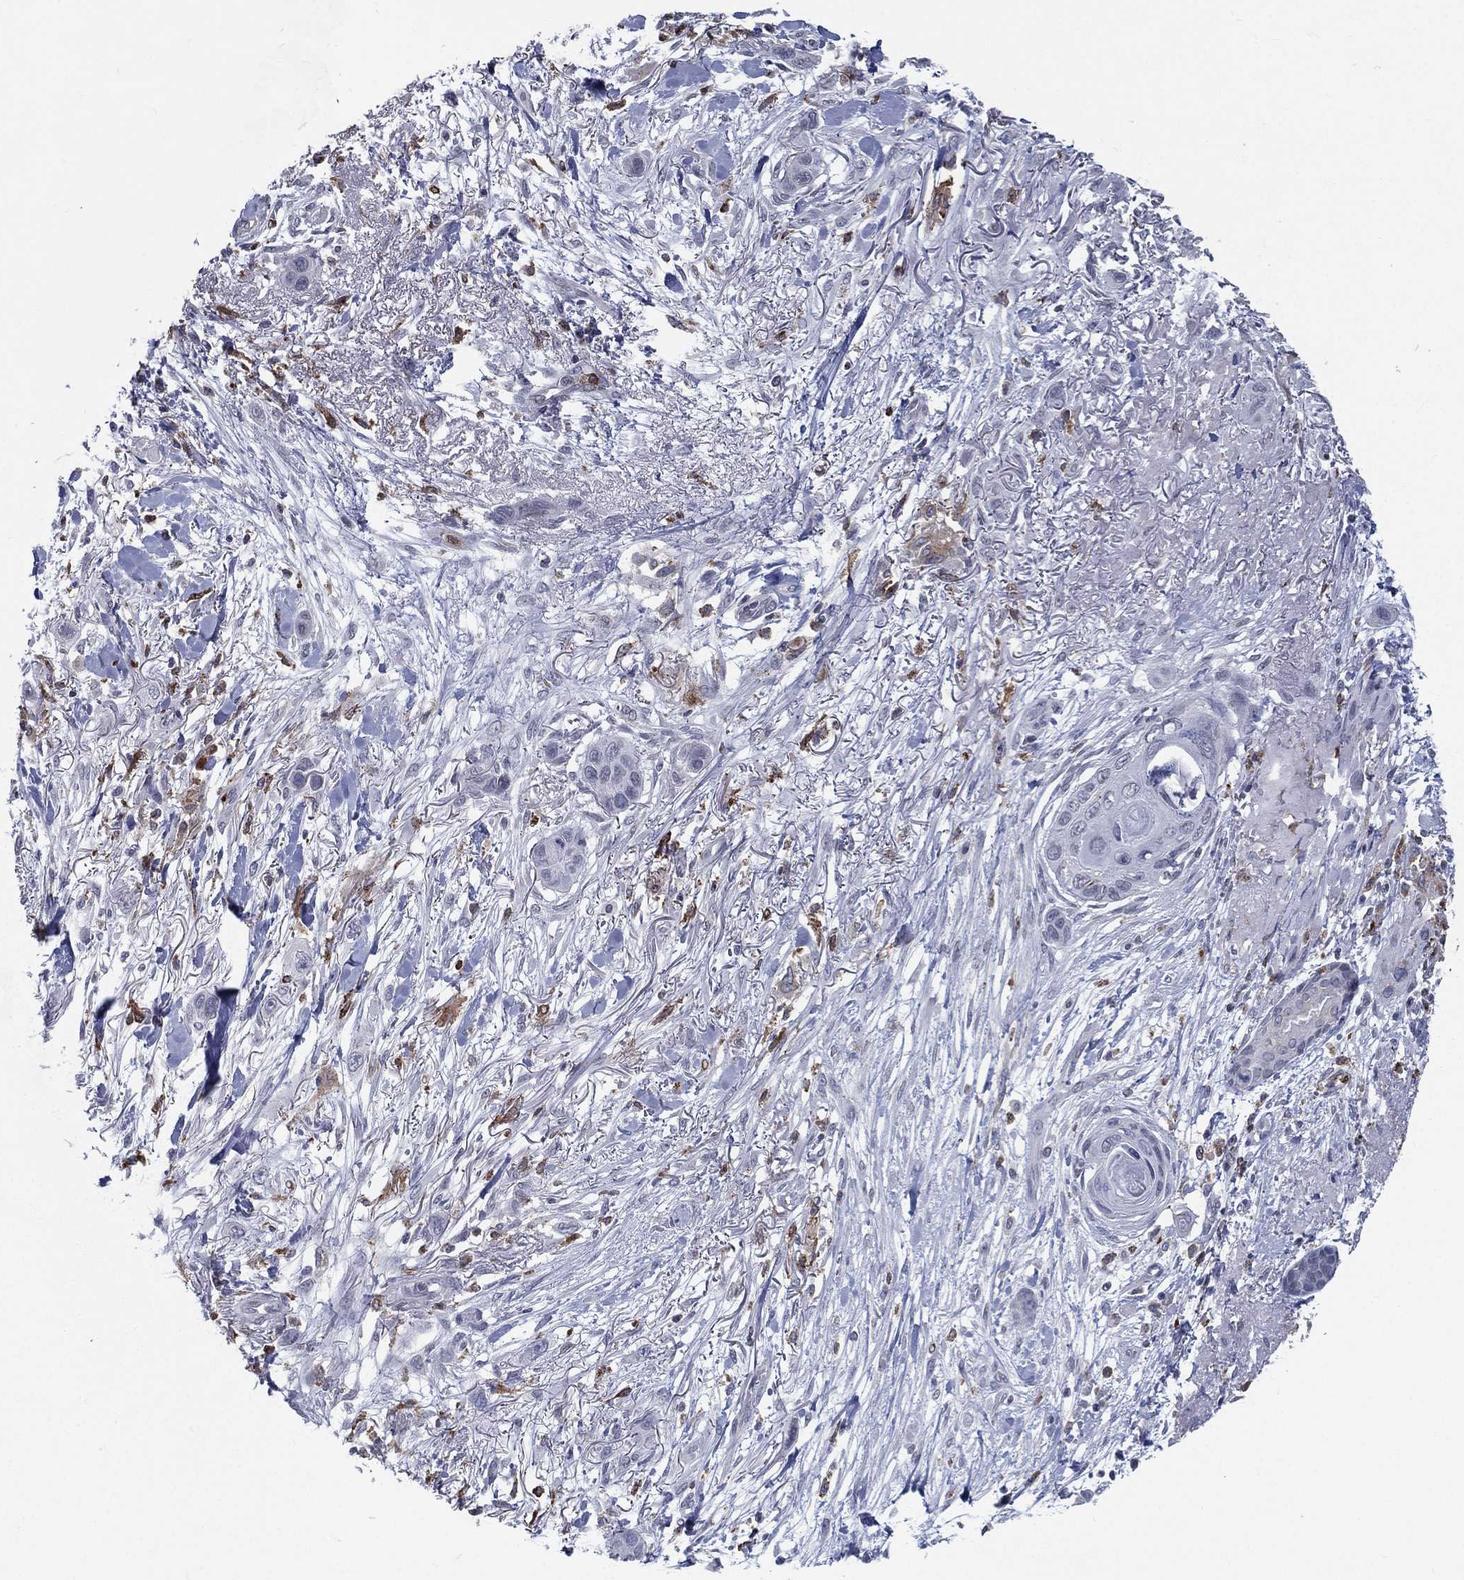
{"staining": {"intensity": "negative", "quantity": "none", "location": "none"}, "tissue": "skin cancer", "cell_type": "Tumor cells", "image_type": "cancer", "snomed": [{"axis": "morphology", "description": "Squamous cell carcinoma, NOS"}, {"axis": "topography", "description": "Skin"}], "caption": "High magnification brightfield microscopy of skin cancer (squamous cell carcinoma) stained with DAB (brown) and counterstained with hematoxylin (blue): tumor cells show no significant expression.", "gene": "EVI2B", "patient": {"sex": "male", "age": 79}}